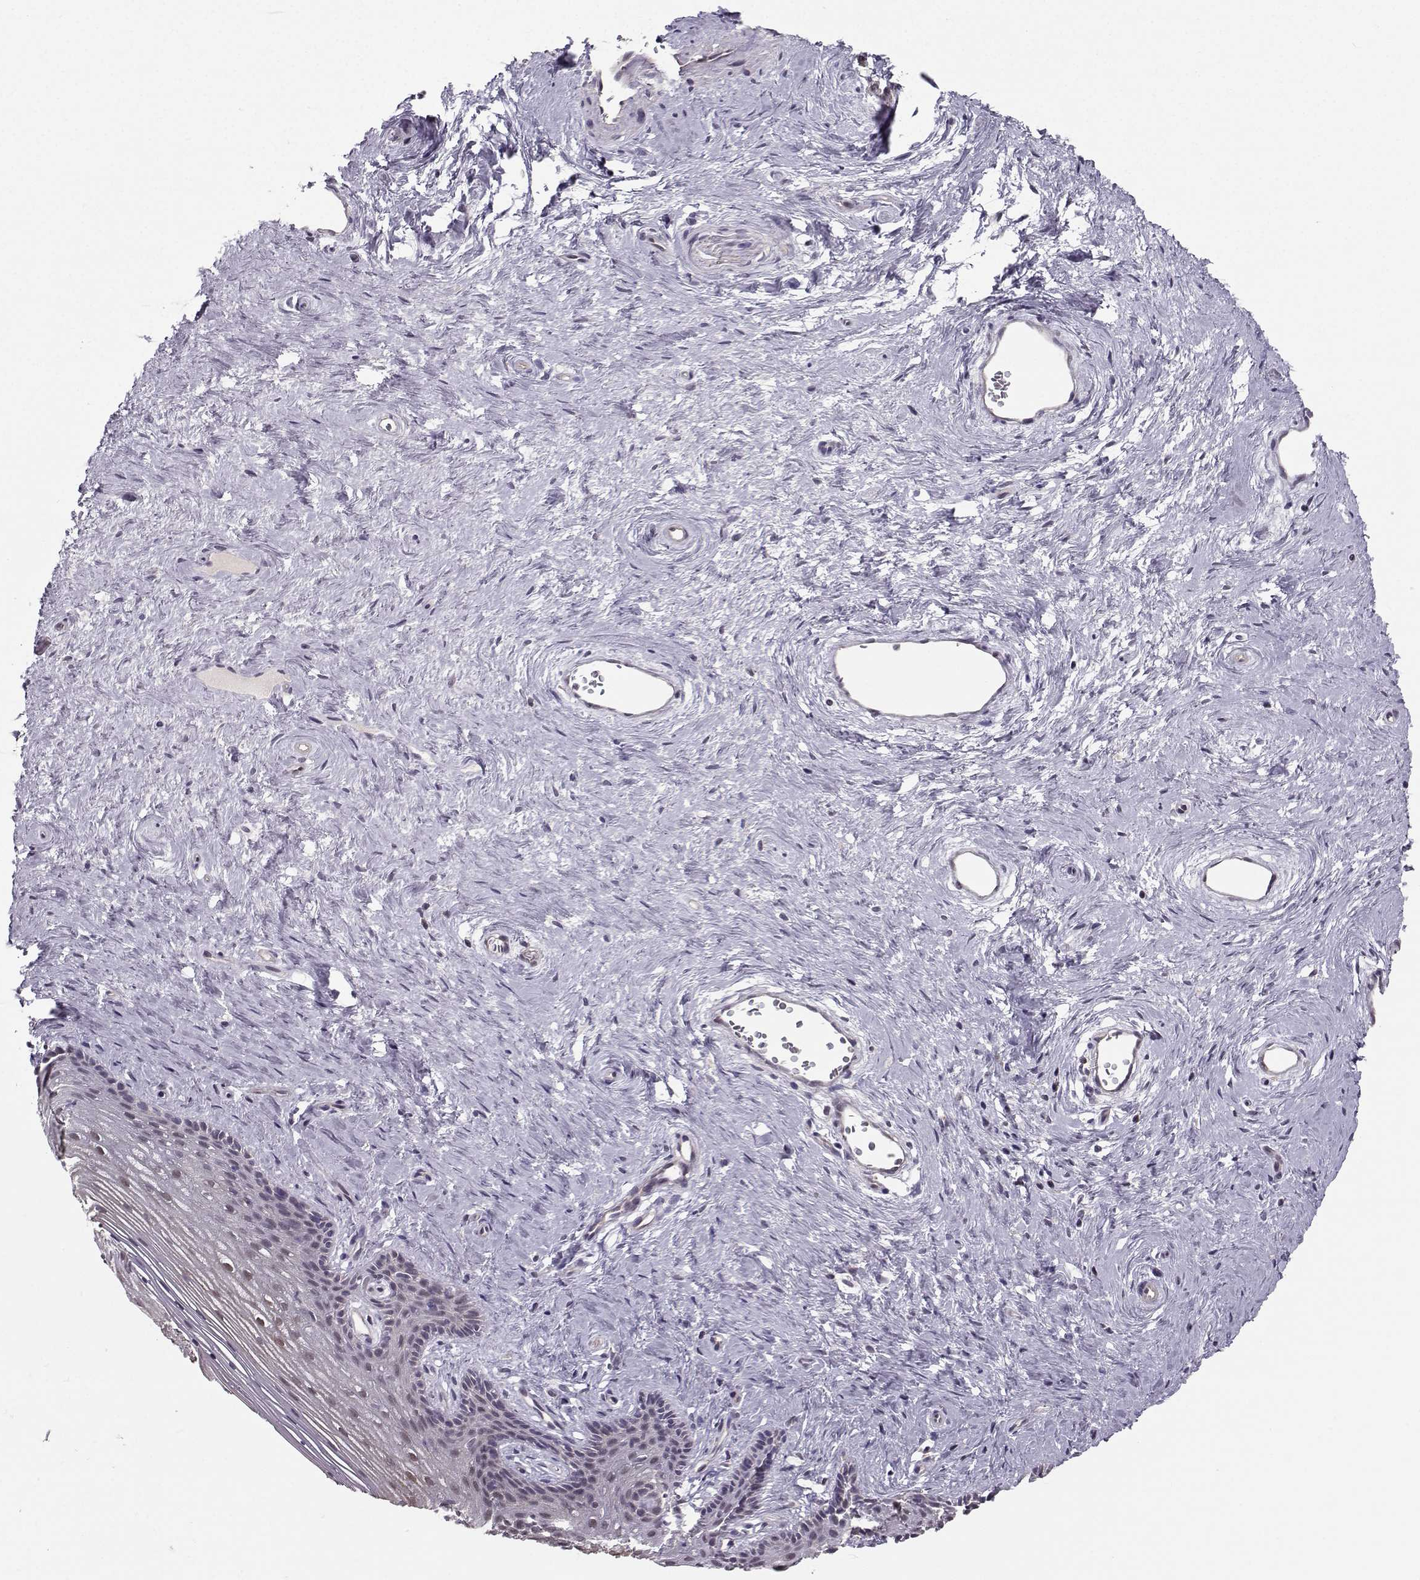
{"staining": {"intensity": "negative", "quantity": "none", "location": "none"}, "tissue": "vagina", "cell_type": "Squamous epithelial cells", "image_type": "normal", "snomed": [{"axis": "morphology", "description": "Normal tissue, NOS"}, {"axis": "topography", "description": "Vagina"}], "caption": "Protein analysis of normal vagina exhibits no significant expression in squamous epithelial cells.", "gene": "PKP2", "patient": {"sex": "female", "age": 45}}